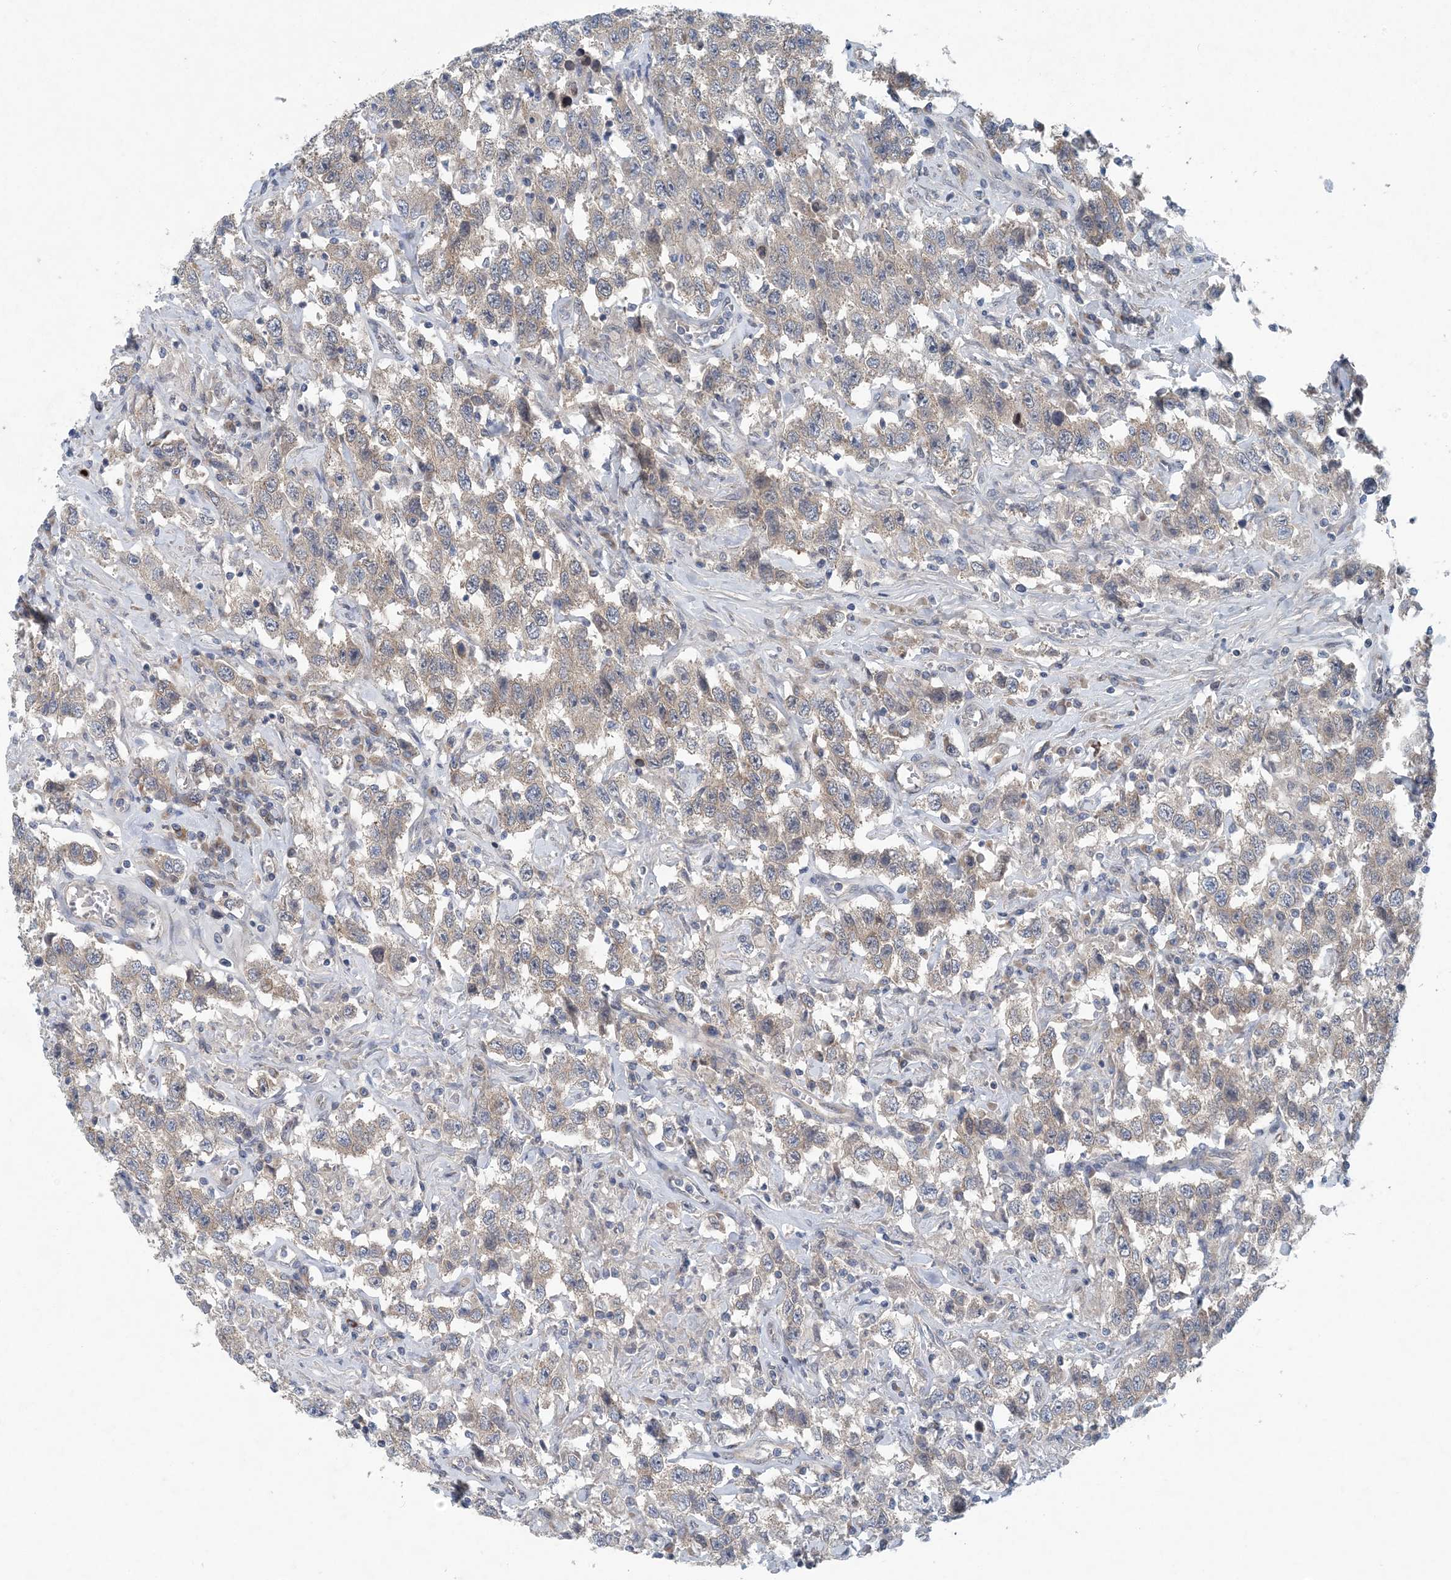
{"staining": {"intensity": "weak", "quantity": ">75%", "location": "cytoplasmic/membranous"}, "tissue": "testis cancer", "cell_type": "Tumor cells", "image_type": "cancer", "snomed": [{"axis": "morphology", "description": "Seminoma, NOS"}, {"axis": "topography", "description": "Testis"}], "caption": "Testis cancer (seminoma) tissue demonstrates weak cytoplasmic/membranous positivity in approximately >75% of tumor cells The staining was performed using DAB to visualize the protein expression in brown, while the nuclei were stained in blue with hematoxylin (Magnification: 20x).", "gene": "HIKESHI", "patient": {"sex": "male", "age": 41}}